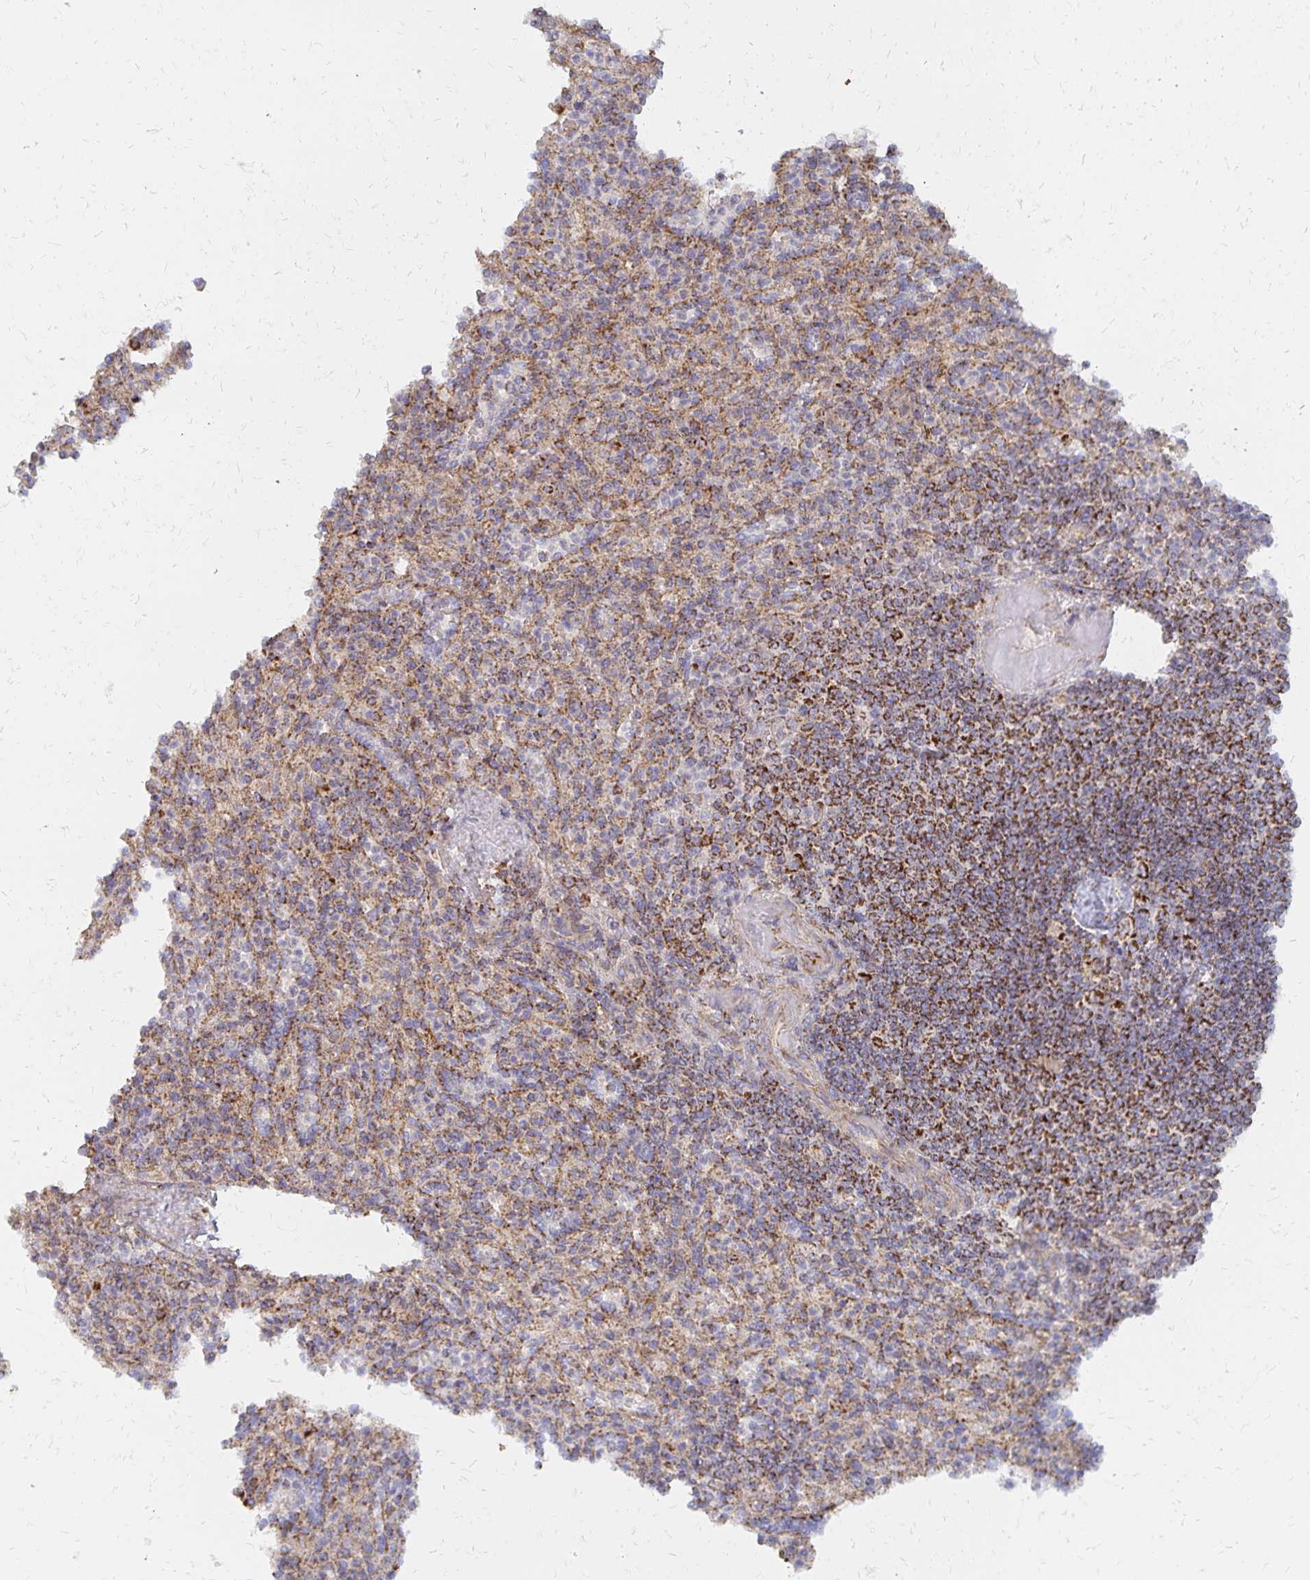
{"staining": {"intensity": "moderate", "quantity": ">75%", "location": "cytoplasmic/membranous"}, "tissue": "spleen", "cell_type": "Cells in red pulp", "image_type": "normal", "snomed": [{"axis": "morphology", "description": "Normal tissue, NOS"}, {"axis": "topography", "description": "Spleen"}], "caption": "Approximately >75% of cells in red pulp in unremarkable spleen exhibit moderate cytoplasmic/membranous protein positivity as visualized by brown immunohistochemical staining.", "gene": "STOML2", "patient": {"sex": "female", "age": 74}}